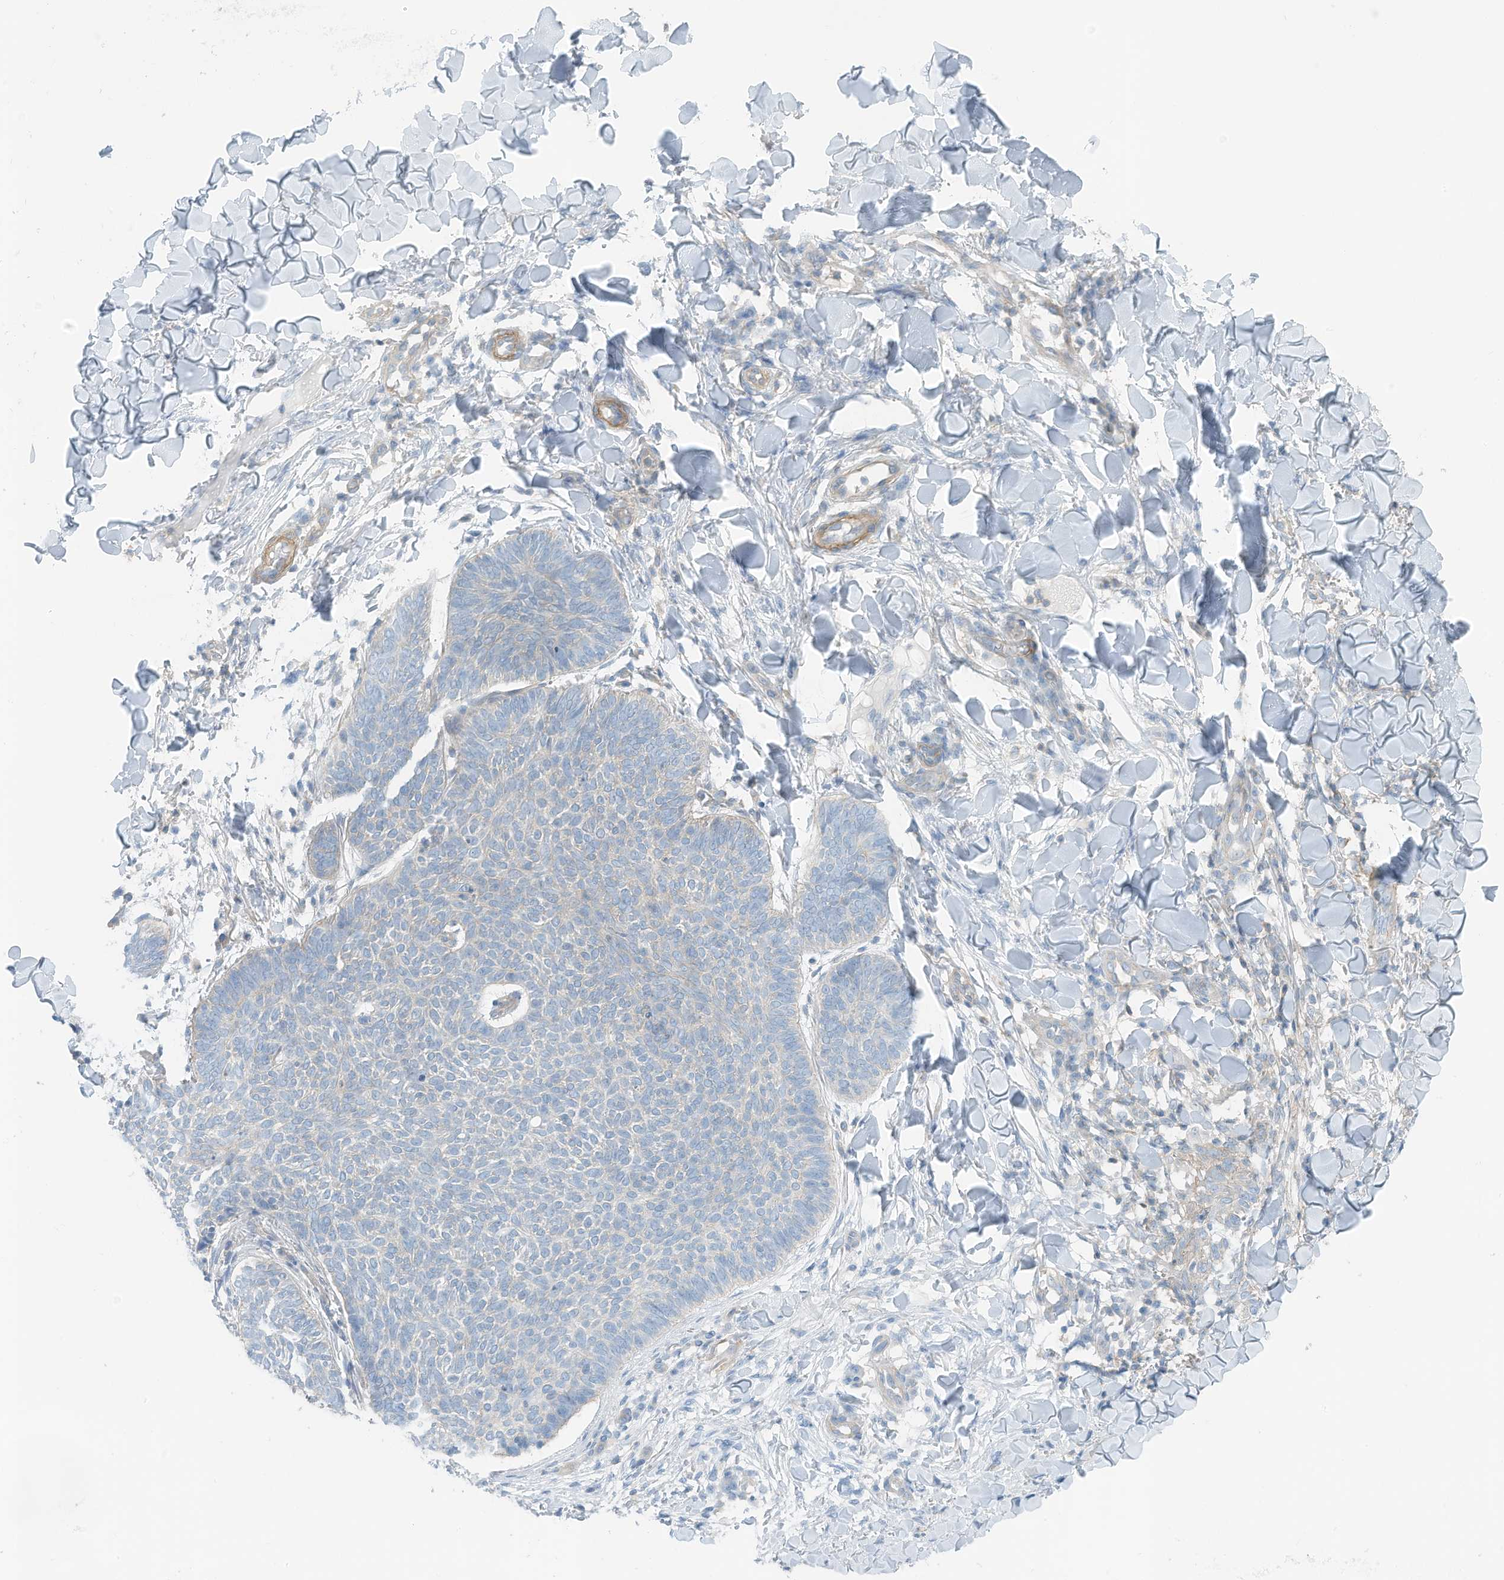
{"staining": {"intensity": "negative", "quantity": "none", "location": "none"}, "tissue": "skin cancer", "cell_type": "Tumor cells", "image_type": "cancer", "snomed": [{"axis": "morphology", "description": "Normal tissue, NOS"}, {"axis": "morphology", "description": "Basal cell carcinoma"}, {"axis": "topography", "description": "Skin"}], "caption": "Immunohistochemistry image of neoplastic tissue: human skin cancer stained with DAB demonstrates no significant protein staining in tumor cells. Nuclei are stained in blue.", "gene": "ZNF846", "patient": {"sex": "male", "age": 50}}